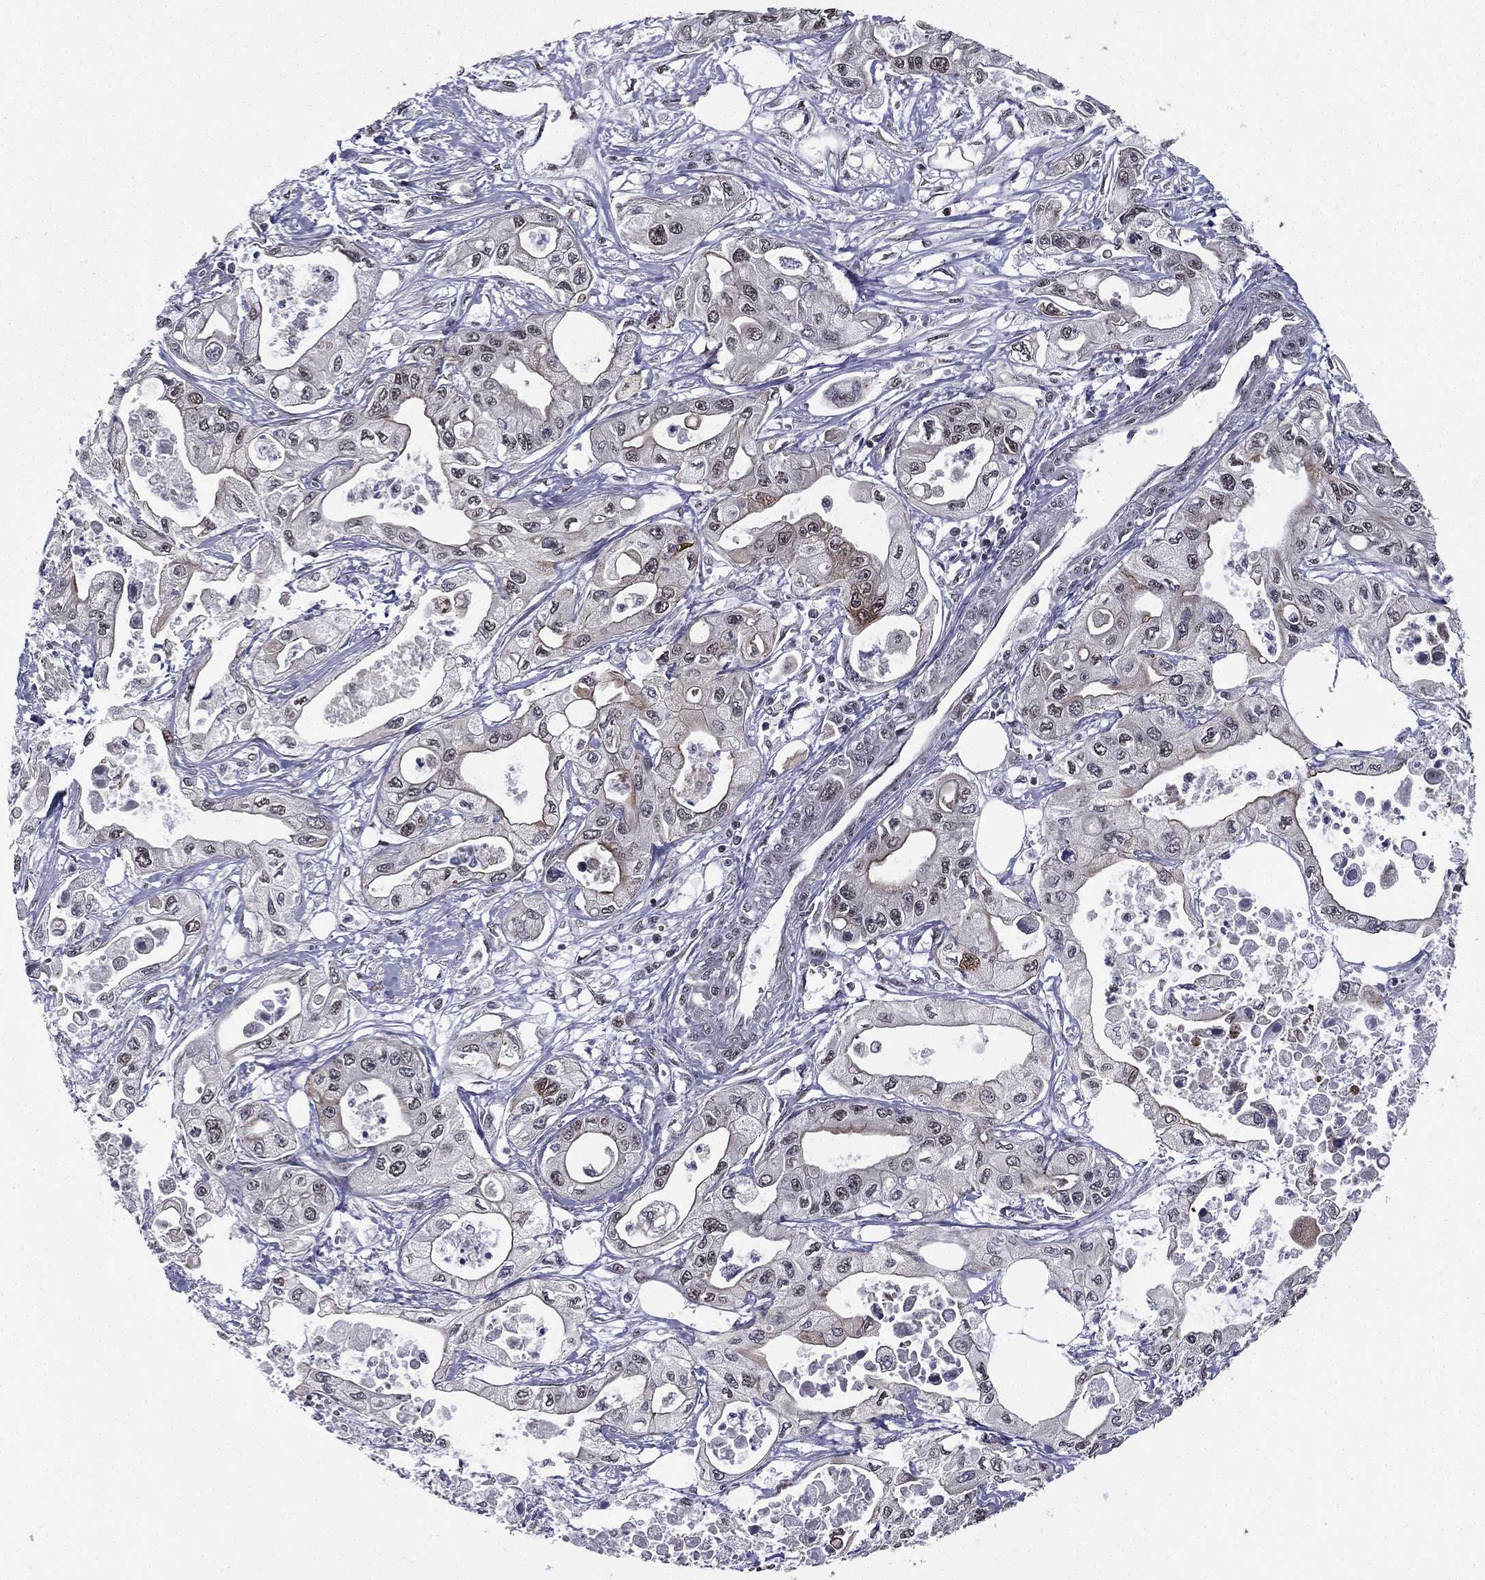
{"staining": {"intensity": "moderate", "quantity": "<25%", "location": "cytoplasmic/membranous"}, "tissue": "pancreatic cancer", "cell_type": "Tumor cells", "image_type": "cancer", "snomed": [{"axis": "morphology", "description": "Adenocarcinoma, NOS"}, {"axis": "topography", "description": "Pancreas"}], "caption": "Protein analysis of pancreatic cancer (adenocarcinoma) tissue reveals moderate cytoplasmic/membranous expression in approximately <25% of tumor cells. (DAB (3,3'-diaminobenzidine) IHC with brightfield microscopy, high magnification).", "gene": "RARB", "patient": {"sex": "male", "age": 70}}